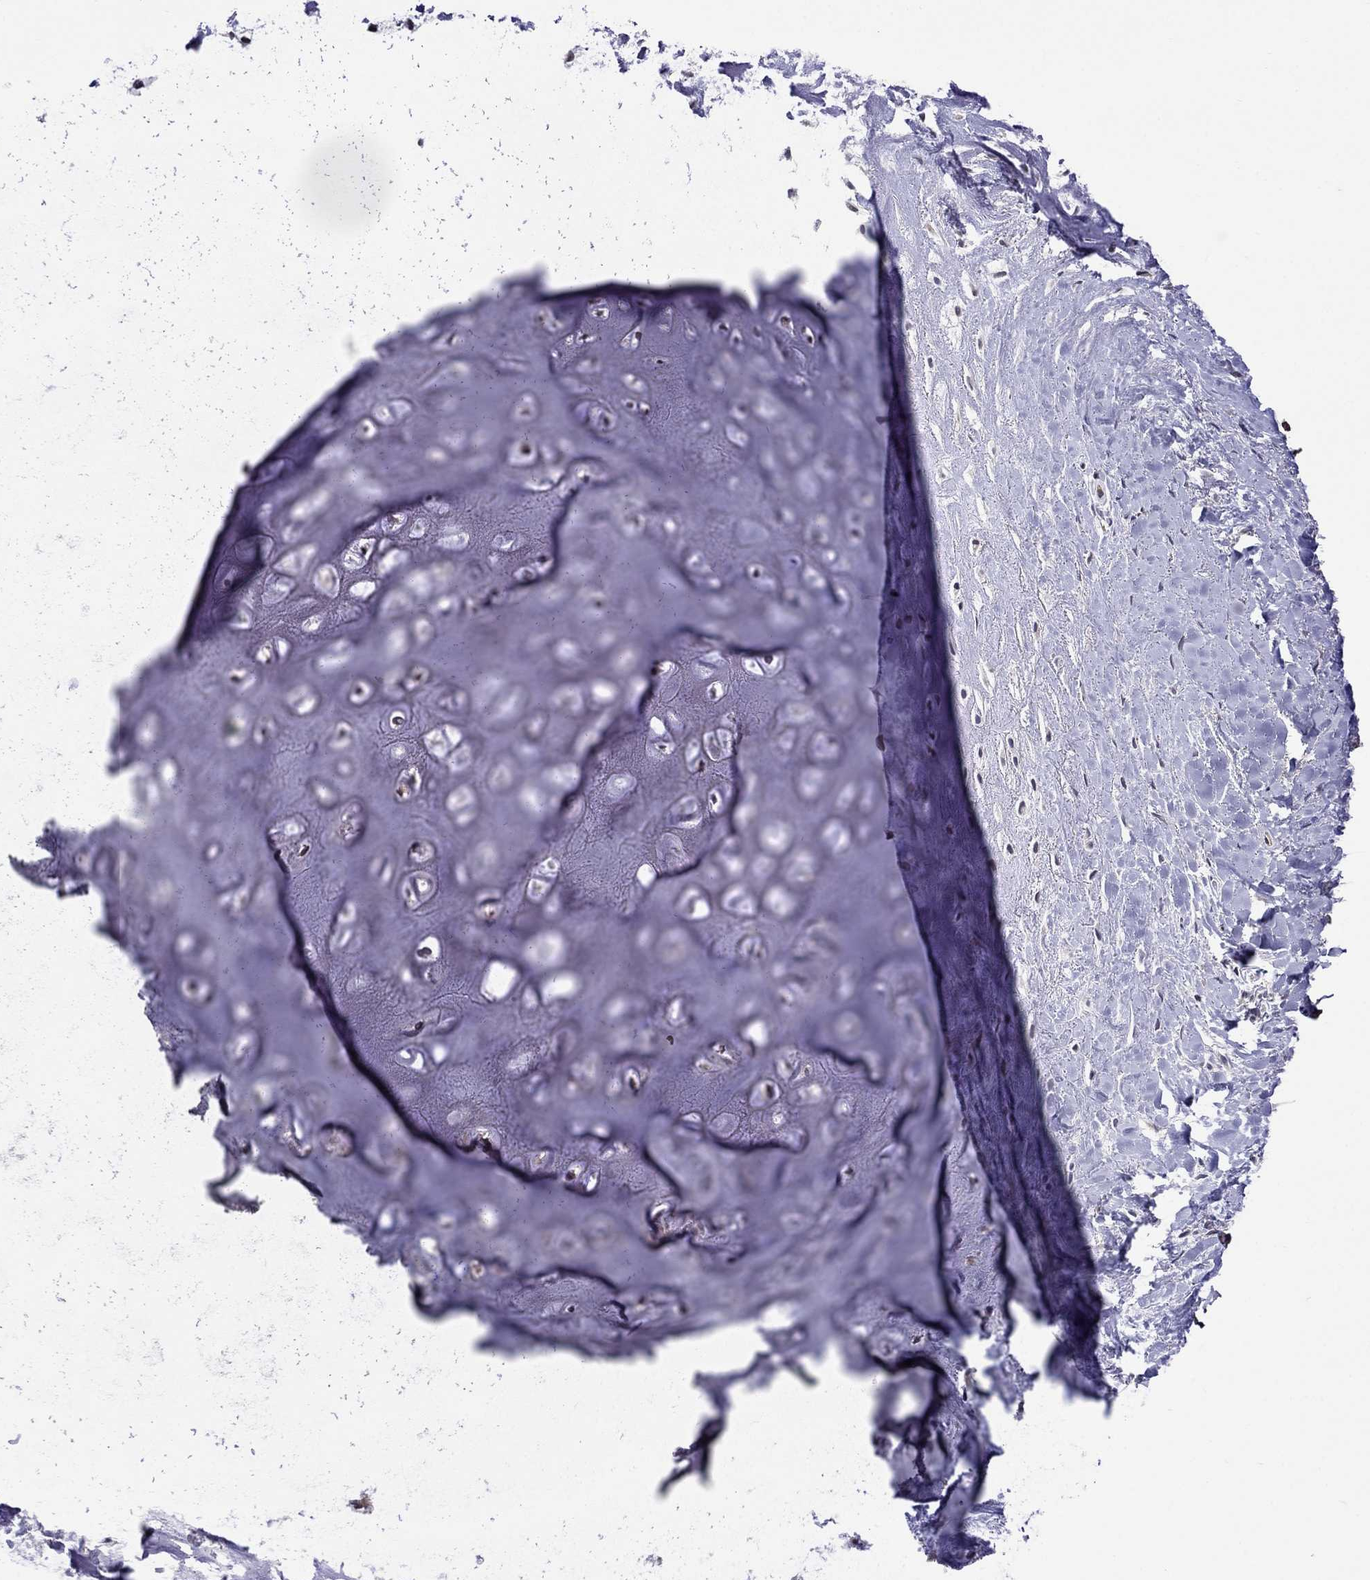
{"staining": {"intensity": "negative", "quantity": "none", "location": "none"}, "tissue": "adipose tissue", "cell_type": "Adipocytes", "image_type": "normal", "snomed": [{"axis": "morphology", "description": "Normal tissue, NOS"}, {"axis": "morphology", "description": "Squamous cell carcinoma, NOS"}, {"axis": "topography", "description": "Cartilage tissue"}, {"axis": "topography", "description": "Head-Neck"}], "caption": "Immunohistochemical staining of benign adipose tissue demonstrates no significant staining in adipocytes. (DAB IHC, high magnification).", "gene": "ADAM28", "patient": {"sex": "male", "age": 62}}